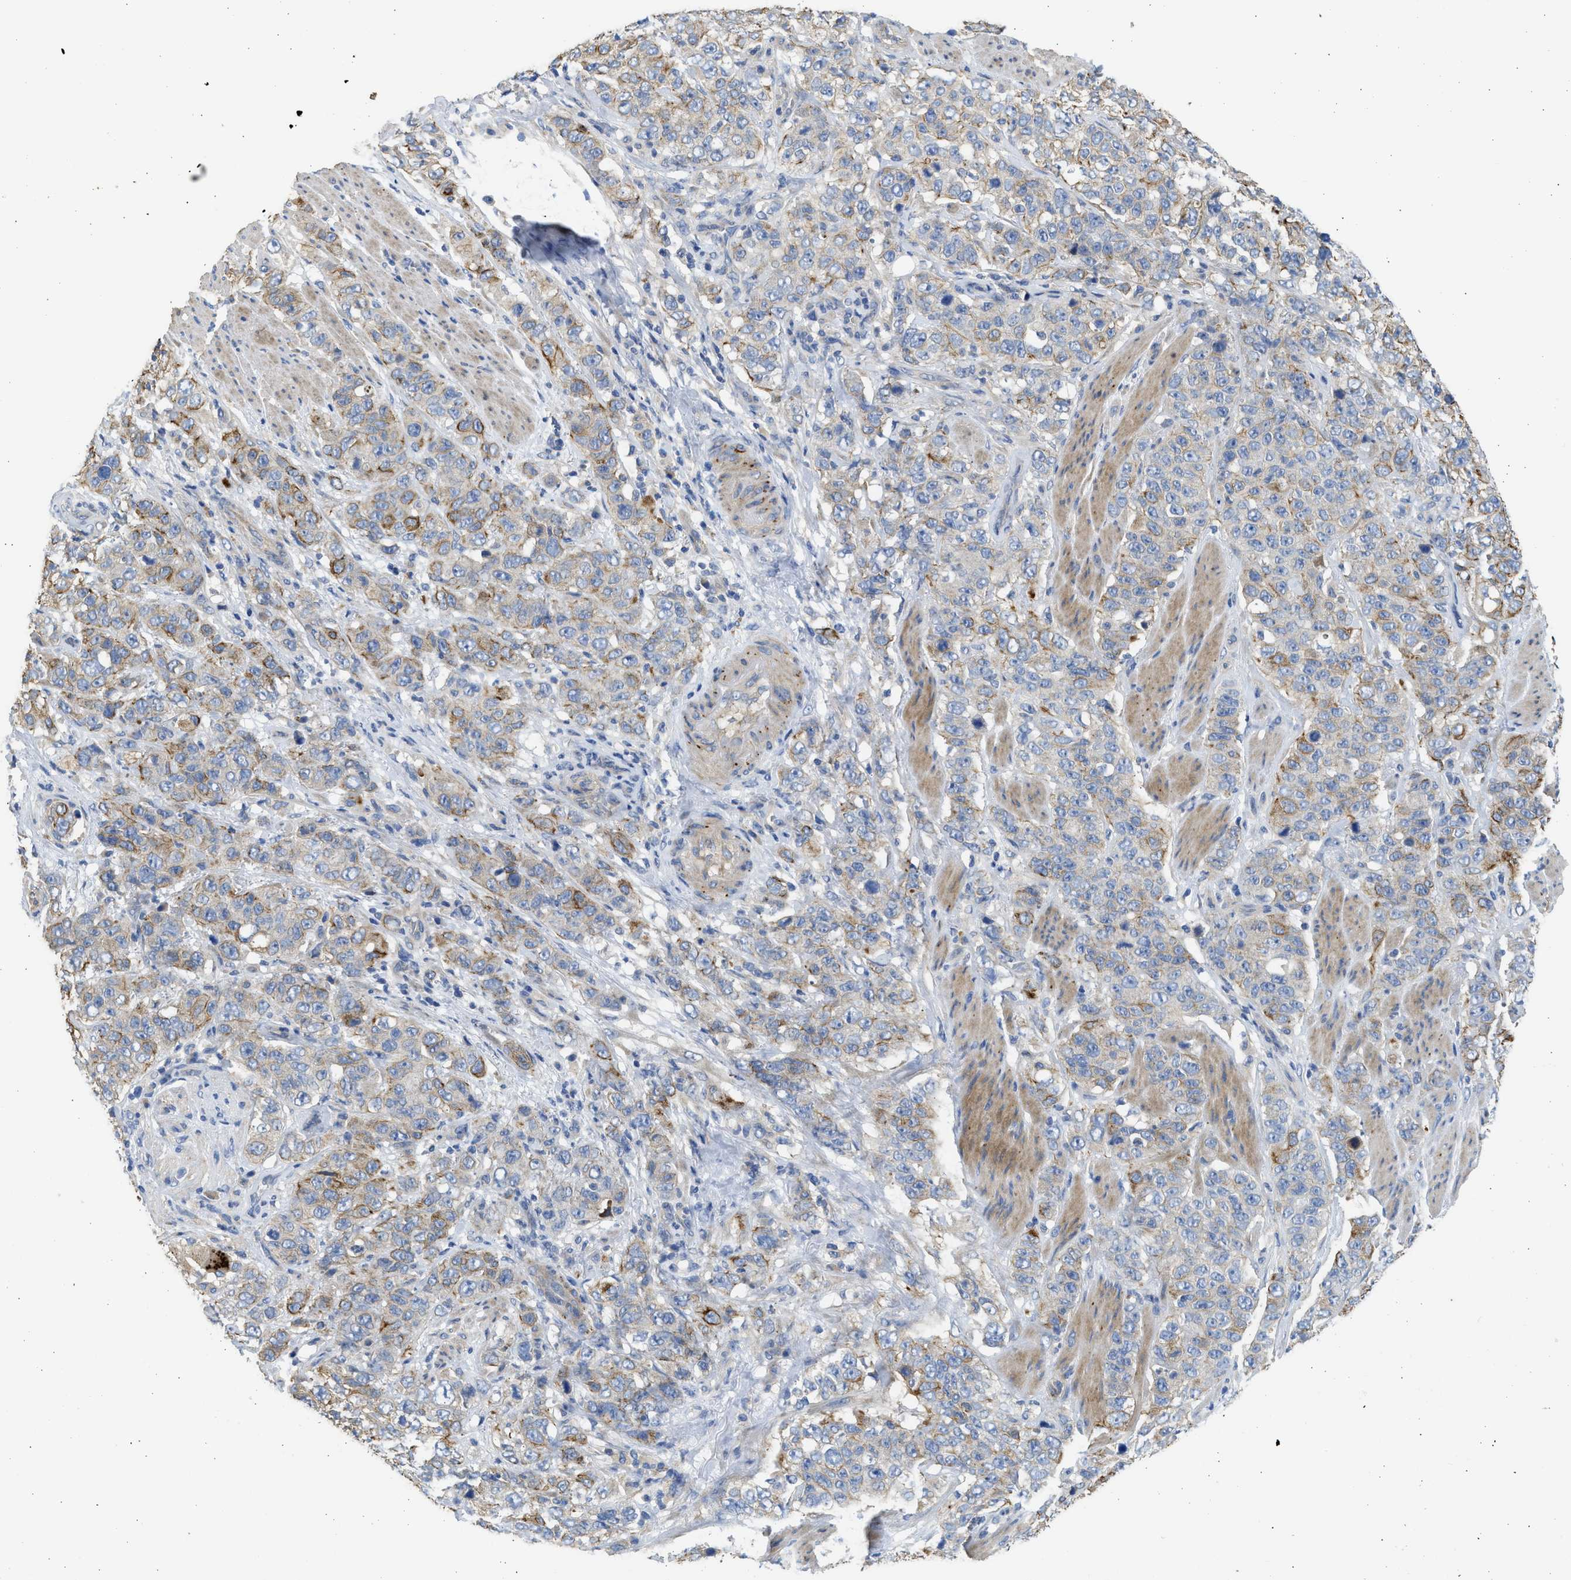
{"staining": {"intensity": "moderate", "quantity": "25%-75%", "location": "cytoplasmic/membranous"}, "tissue": "stomach cancer", "cell_type": "Tumor cells", "image_type": "cancer", "snomed": [{"axis": "morphology", "description": "Adenocarcinoma, NOS"}, {"axis": "topography", "description": "Stomach"}], "caption": "Protein staining exhibits moderate cytoplasmic/membranous expression in approximately 25%-75% of tumor cells in stomach cancer (adenocarcinoma). (brown staining indicates protein expression, while blue staining denotes nuclei).", "gene": "CSRNP2", "patient": {"sex": "male", "age": 48}}